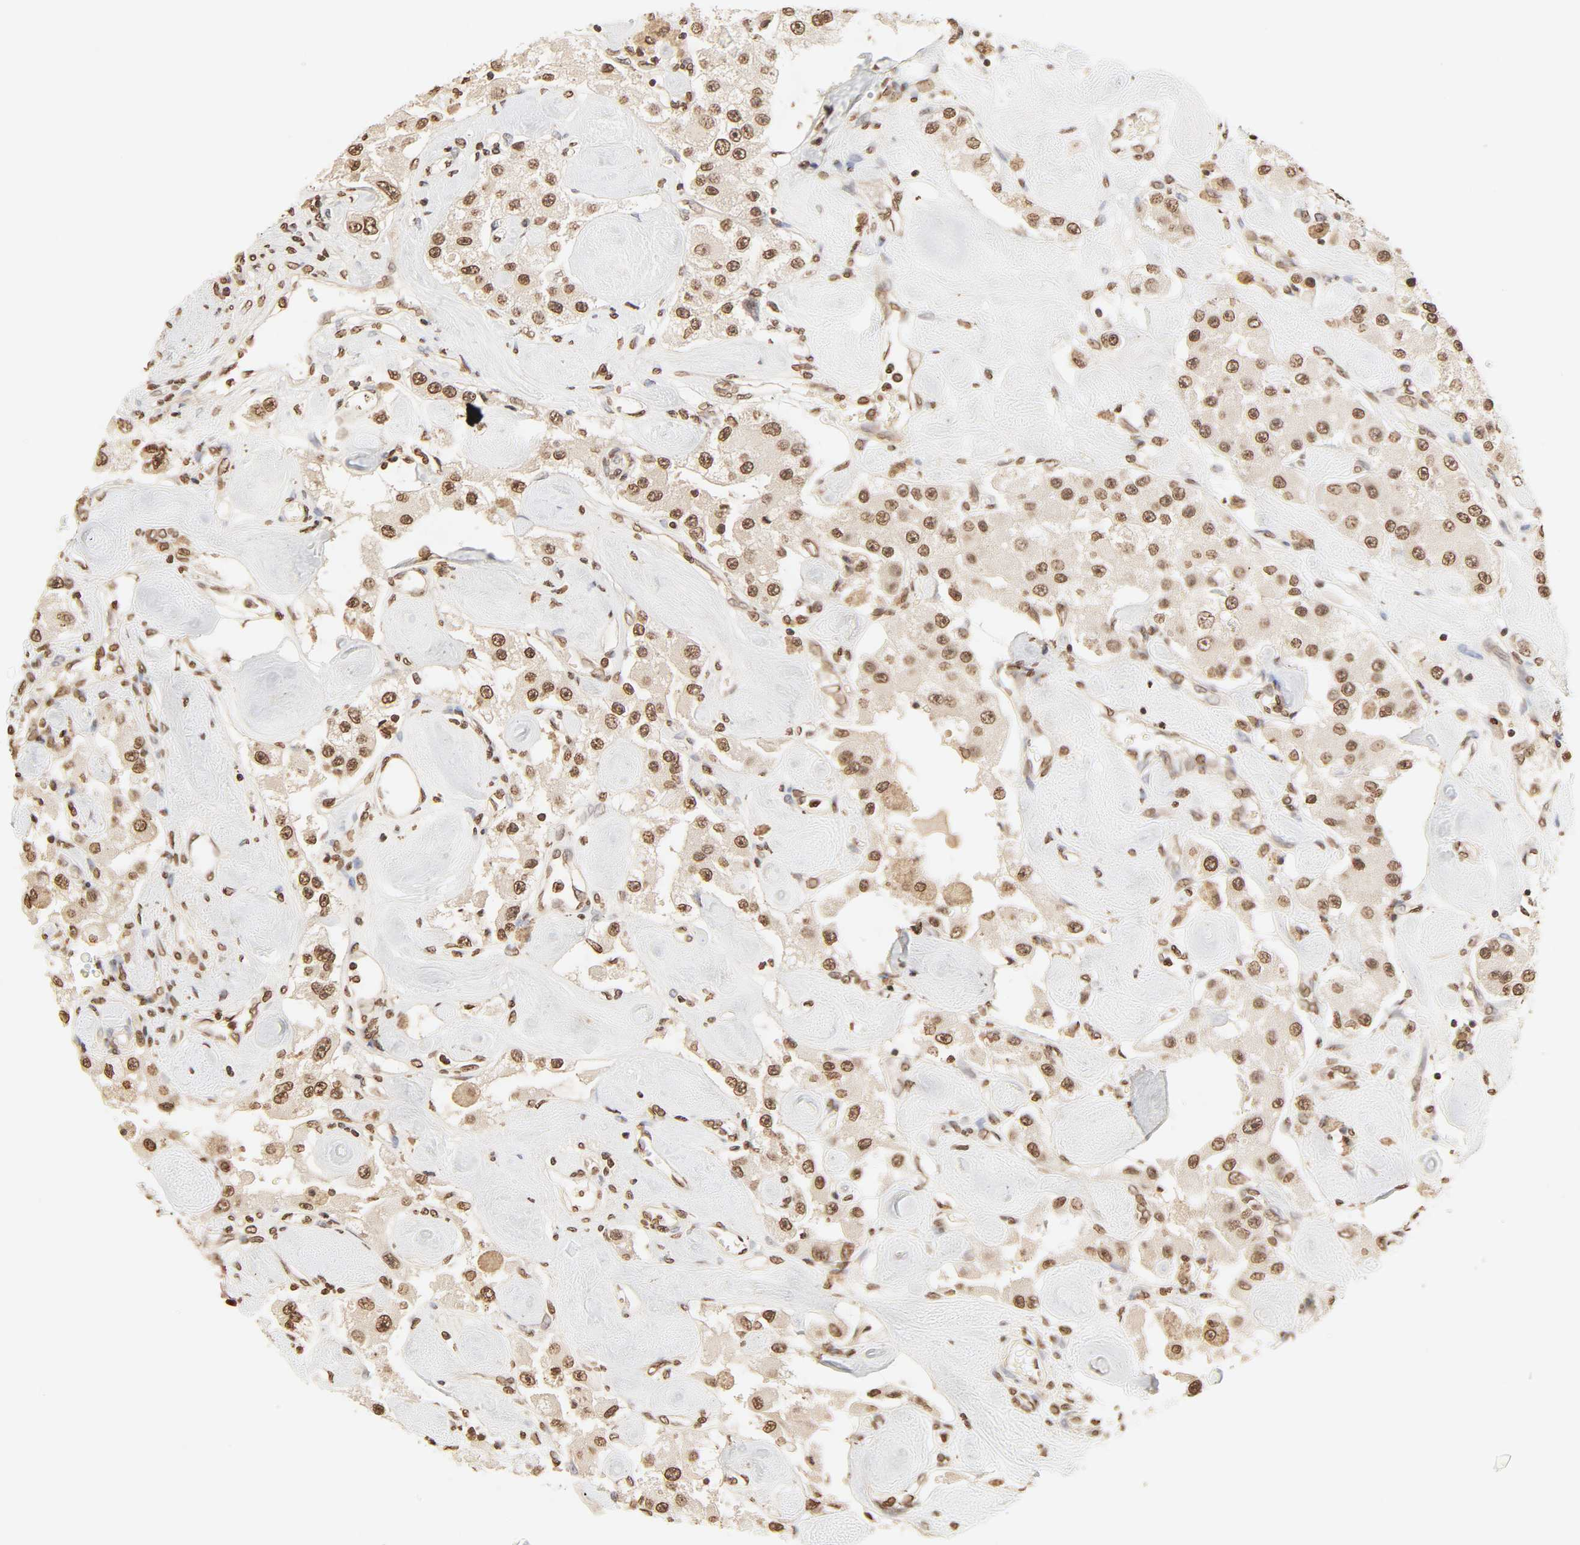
{"staining": {"intensity": "strong", "quantity": ">75%", "location": "cytoplasmic/membranous,nuclear"}, "tissue": "carcinoid", "cell_type": "Tumor cells", "image_type": "cancer", "snomed": [{"axis": "morphology", "description": "Carcinoid, malignant, NOS"}, {"axis": "topography", "description": "Pancreas"}], "caption": "Tumor cells show strong cytoplasmic/membranous and nuclear expression in about >75% of cells in malignant carcinoid.", "gene": "TBL1X", "patient": {"sex": "male", "age": 41}}